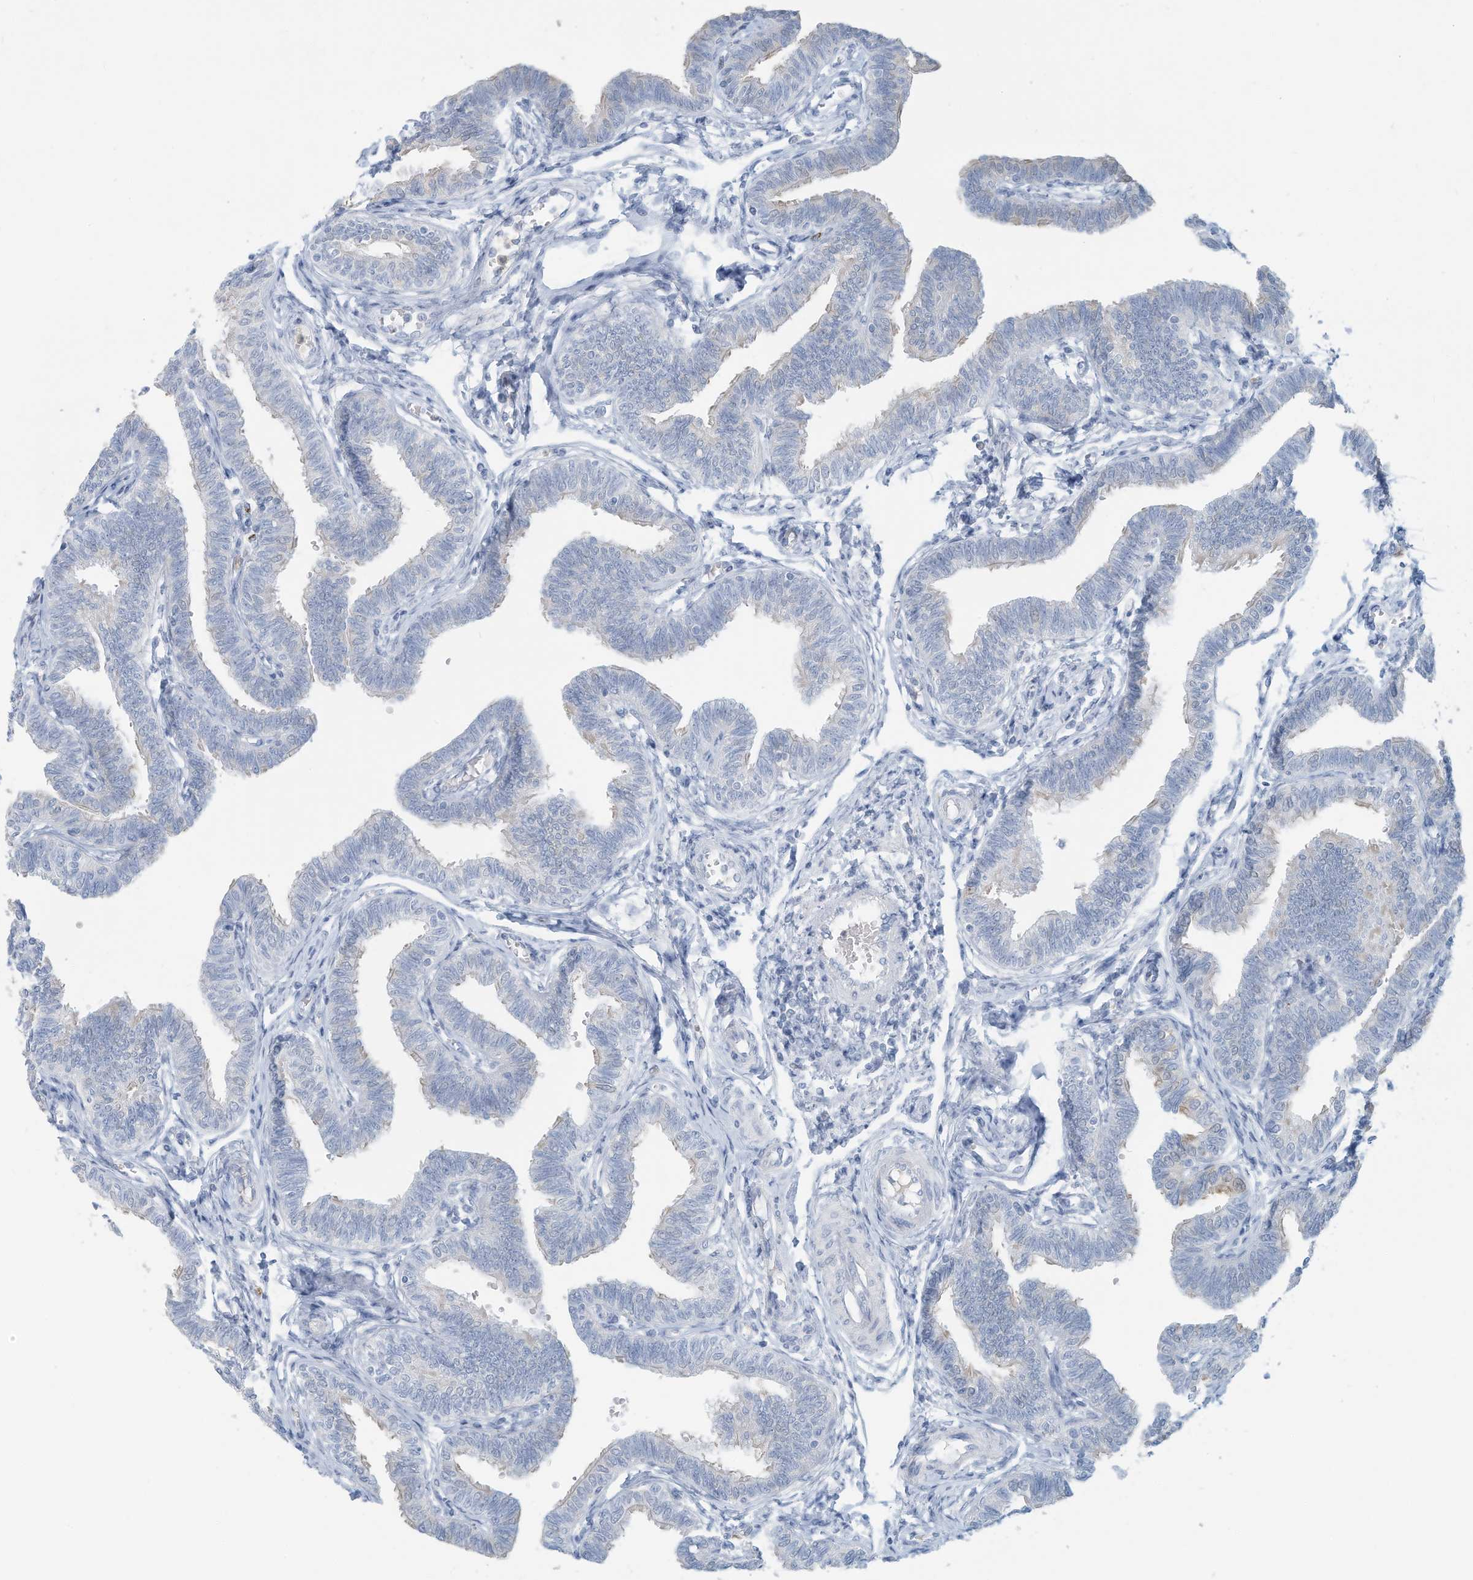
{"staining": {"intensity": "negative", "quantity": "none", "location": "none"}, "tissue": "fallopian tube", "cell_type": "Glandular cells", "image_type": "normal", "snomed": [{"axis": "morphology", "description": "Normal tissue, NOS"}, {"axis": "topography", "description": "Fallopian tube"}, {"axis": "topography", "description": "Ovary"}], "caption": "There is no significant staining in glandular cells of fallopian tube. (DAB immunohistochemistry visualized using brightfield microscopy, high magnification).", "gene": "ERI2", "patient": {"sex": "female", "age": 23}}